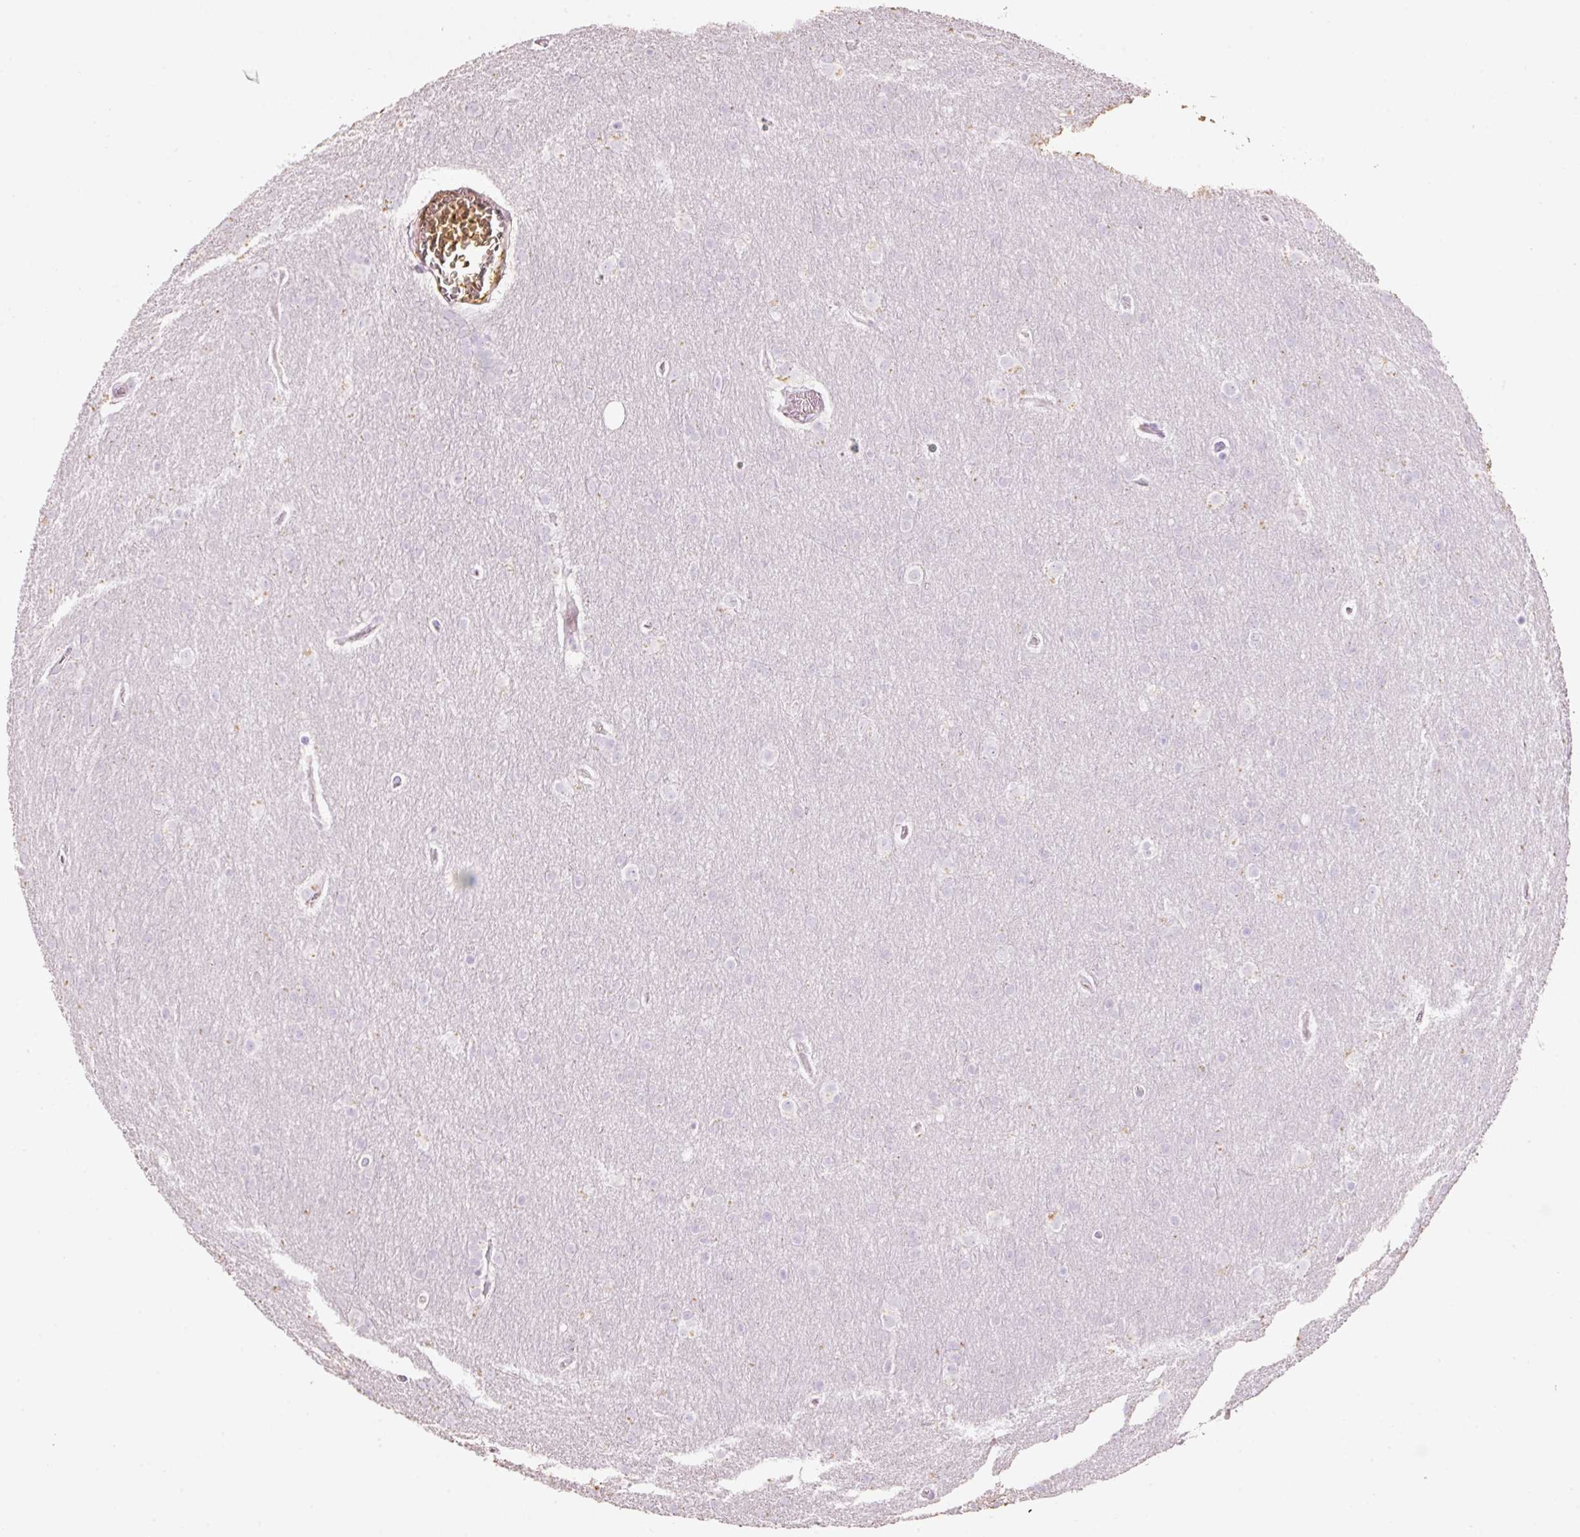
{"staining": {"intensity": "negative", "quantity": "none", "location": "none"}, "tissue": "glioma", "cell_type": "Tumor cells", "image_type": "cancer", "snomed": [{"axis": "morphology", "description": "Glioma, malignant, Low grade"}, {"axis": "topography", "description": "Brain"}], "caption": "Immunohistochemistry (IHC) micrograph of neoplastic tissue: human glioma stained with DAB (3,3'-diaminobenzidine) demonstrates no significant protein expression in tumor cells. The staining was performed using DAB to visualize the protein expression in brown, while the nuclei were stained in blue with hematoxylin (Magnification: 20x).", "gene": "MFAP4", "patient": {"sex": "female", "age": 32}}